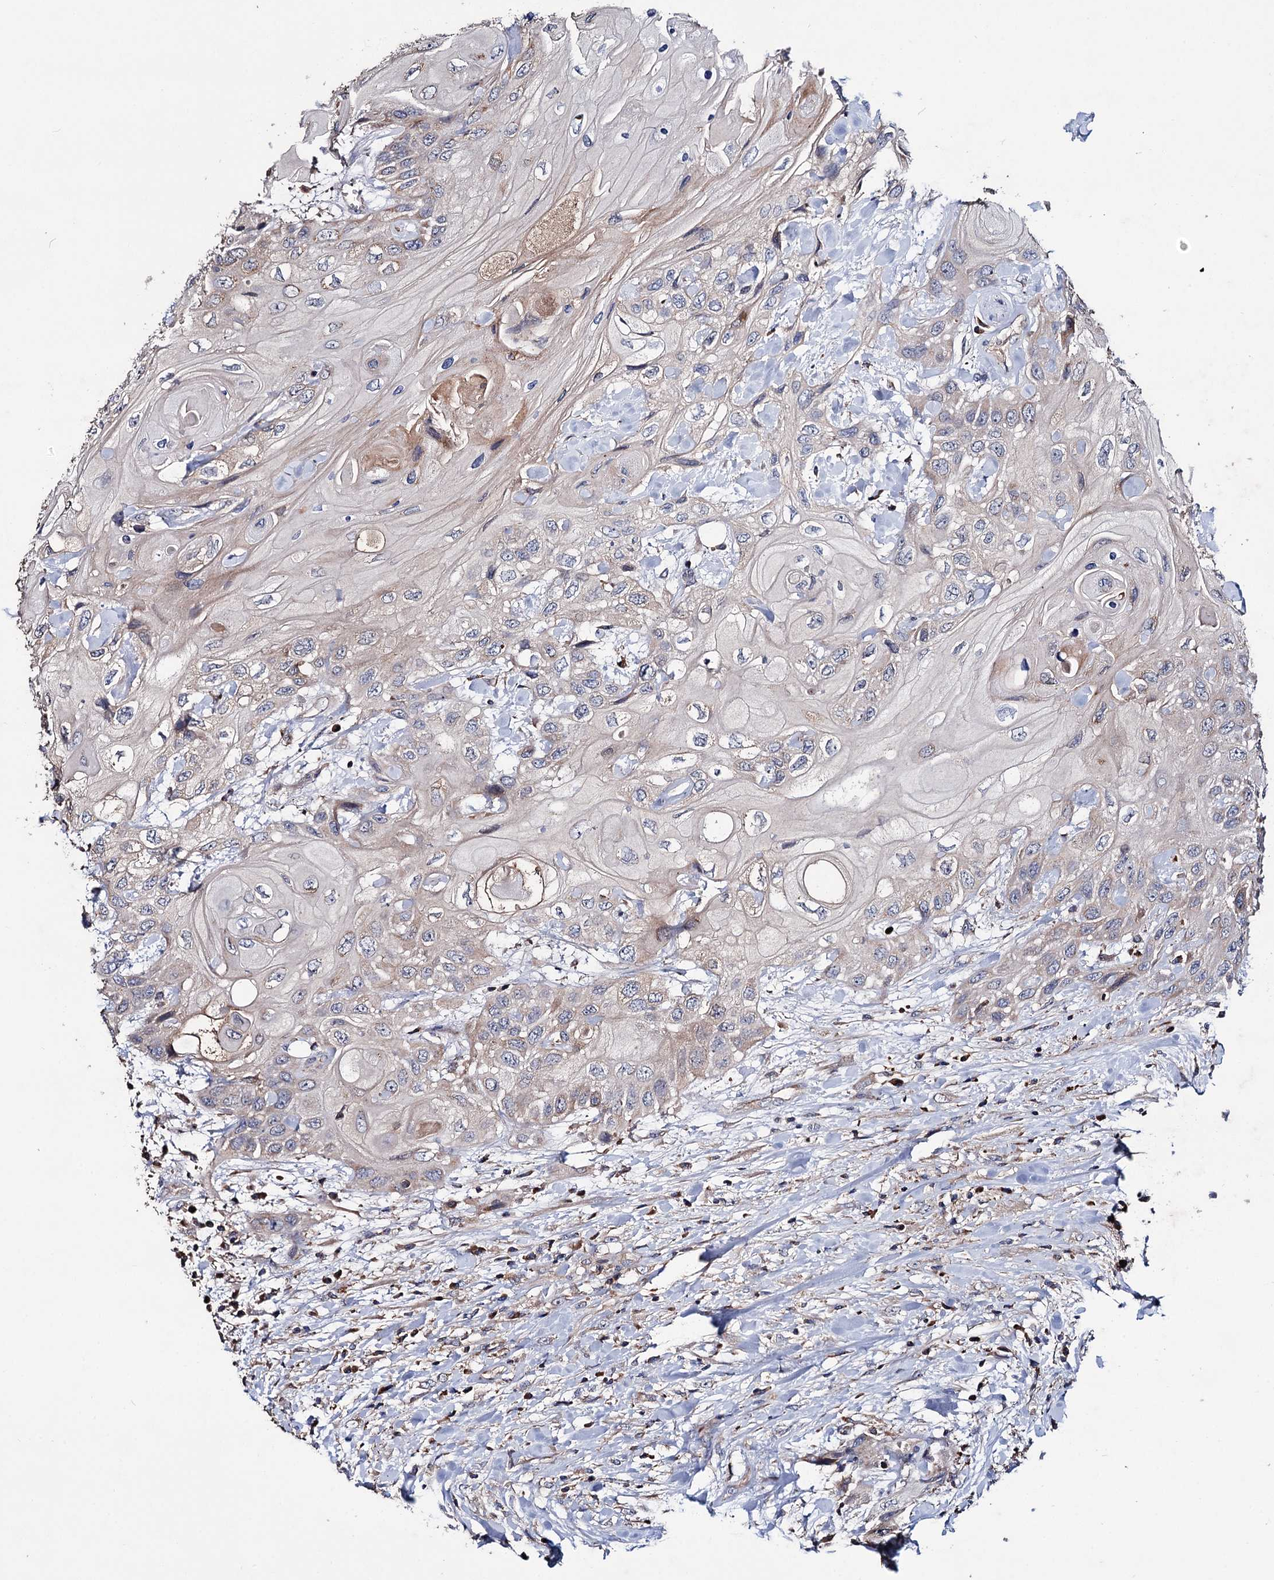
{"staining": {"intensity": "moderate", "quantity": "<25%", "location": "cytoplasmic/membranous"}, "tissue": "head and neck cancer", "cell_type": "Tumor cells", "image_type": "cancer", "snomed": [{"axis": "morphology", "description": "Squamous cell carcinoma, NOS"}, {"axis": "topography", "description": "Head-Neck"}], "caption": "Immunohistochemical staining of human head and neck cancer (squamous cell carcinoma) reveals low levels of moderate cytoplasmic/membranous protein staining in approximately <25% of tumor cells.", "gene": "CLPB", "patient": {"sex": "female", "age": 43}}